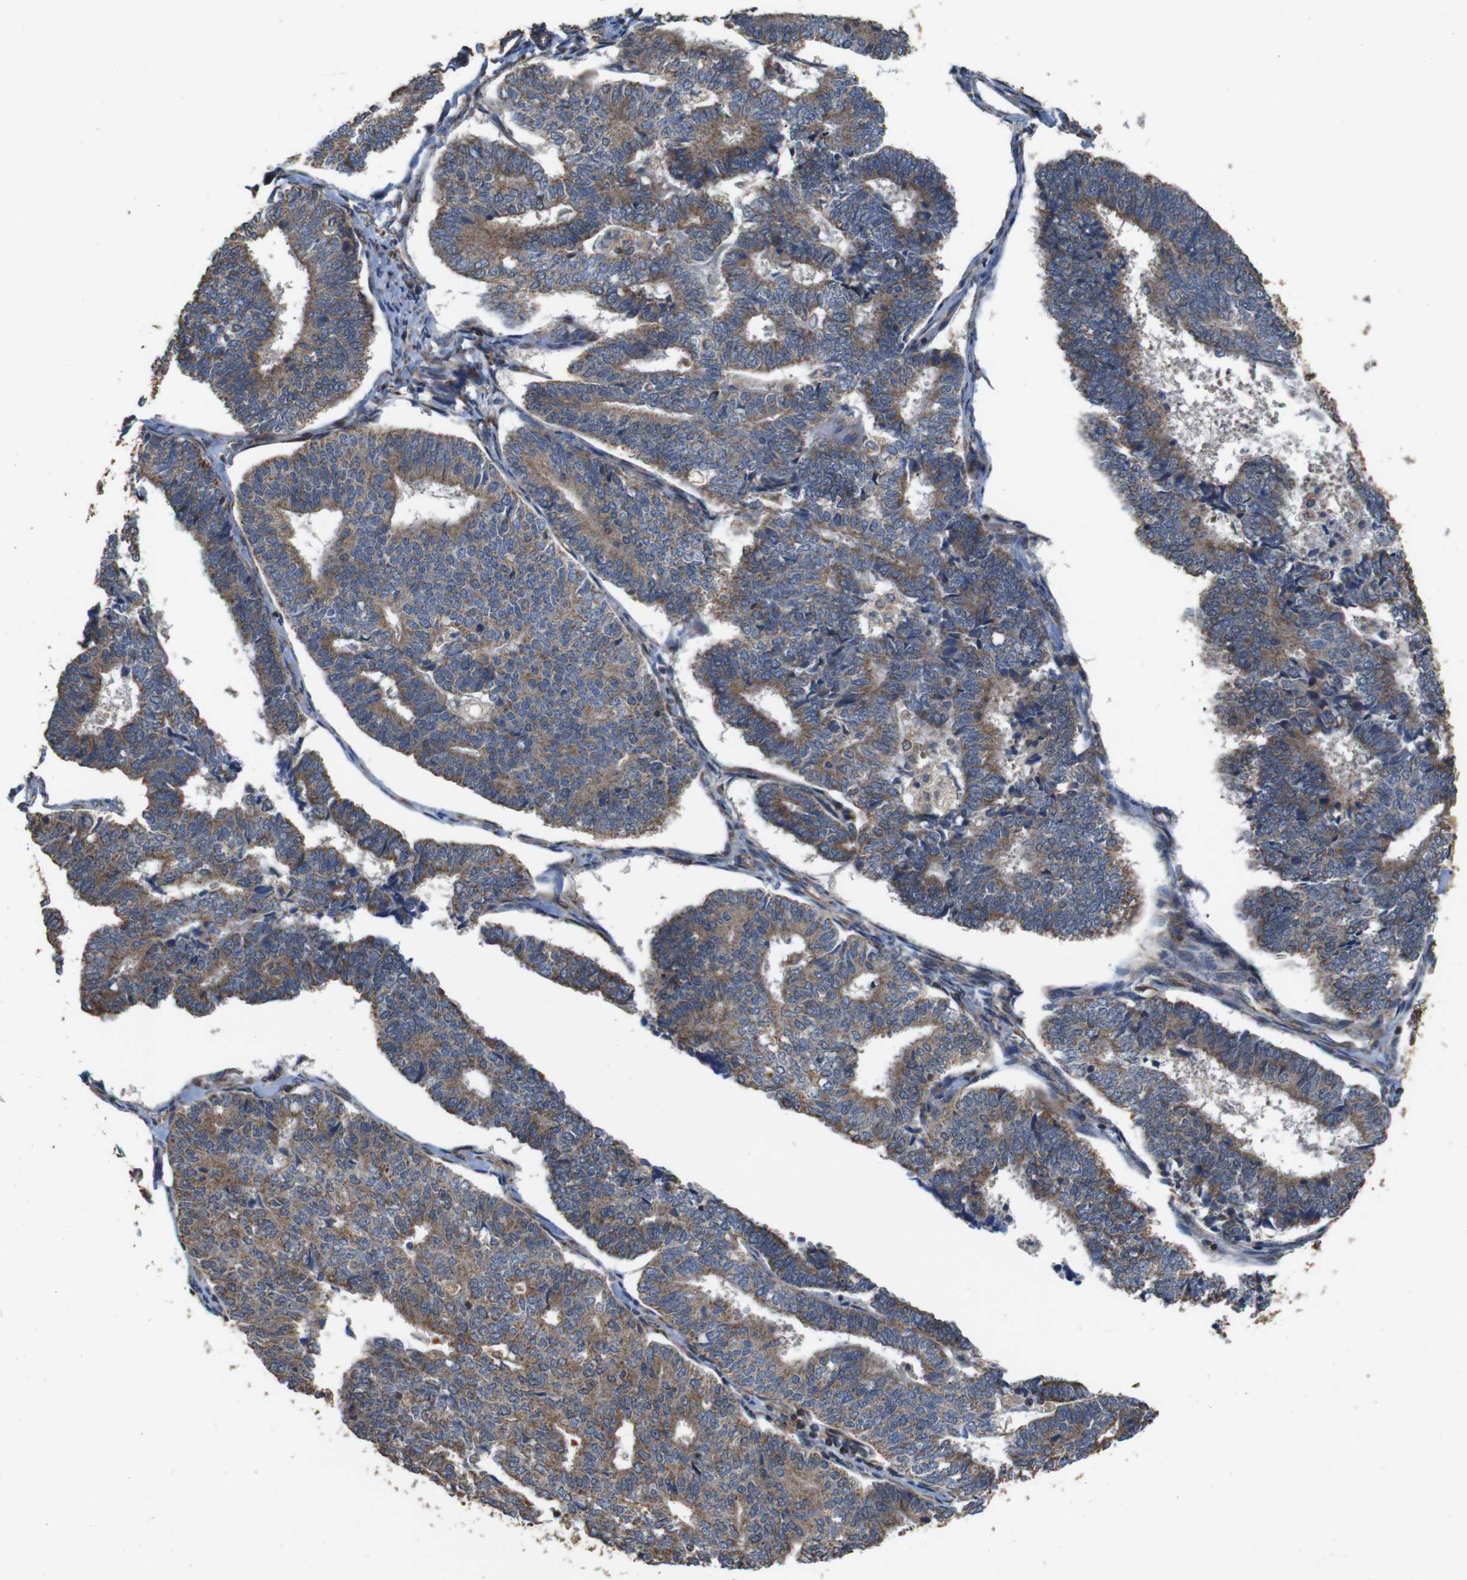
{"staining": {"intensity": "moderate", "quantity": ">75%", "location": "cytoplasmic/membranous"}, "tissue": "endometrial cancer", "cell_type": "Tumor cells", "image_type": "cancer", "snomed": [{"axis": "morphology", "description": "Adenocarcinoma, NOS"}, {"axis": "topography", "description": "Endometrium"}], "caption": "Immunohistochemical staining of human endometrial cancer (adenocarcinoma) exhibits medium levels of moderate cytoplasmic/membranous protein positivity in approximately >75% of tumor cells. Nuclei are stained in blue.", "gene": "SNN", "patient": {"sex": "female", "age": 70}}